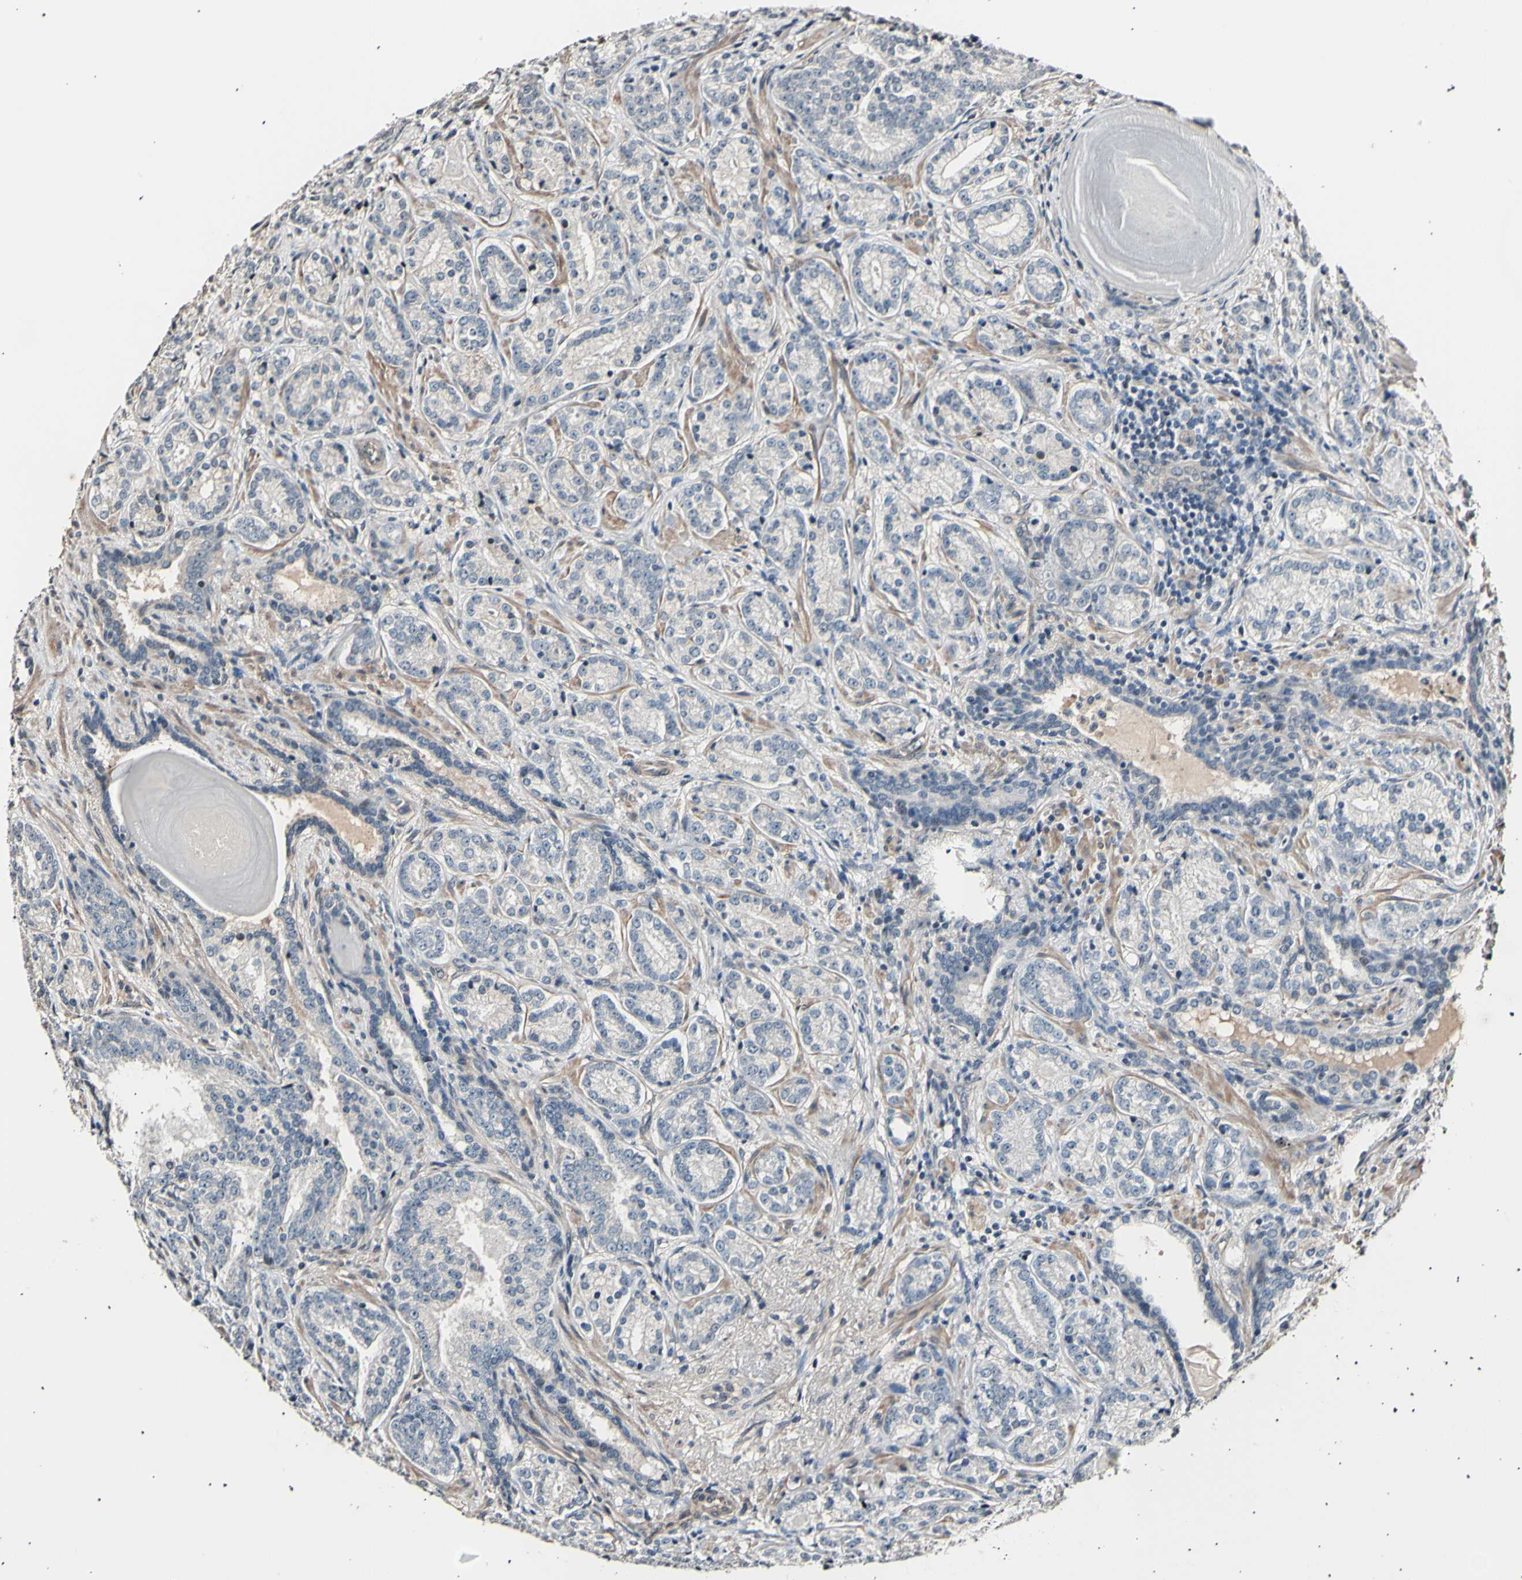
{"staining": {"intensity": "negative", "quantity": "none", "location": "none"}, "tissue": "prostate cancer", "cell_type": "Tumor cells", "image_type": "cancer", "snomed": [{"axis": "morphology", "description": "Adenocarcinoma, High grade"}, {"axis": "topography", "description": "Prostate"}], "caption": "Immunohistochemistry of human prostate cancer displays no expression in tumor cells. (DAB immunohistochemistry visualized using brightfield microscopy, high magnification).", "gene": "AK1", "patient": {"sex": "male", "age": 61}}